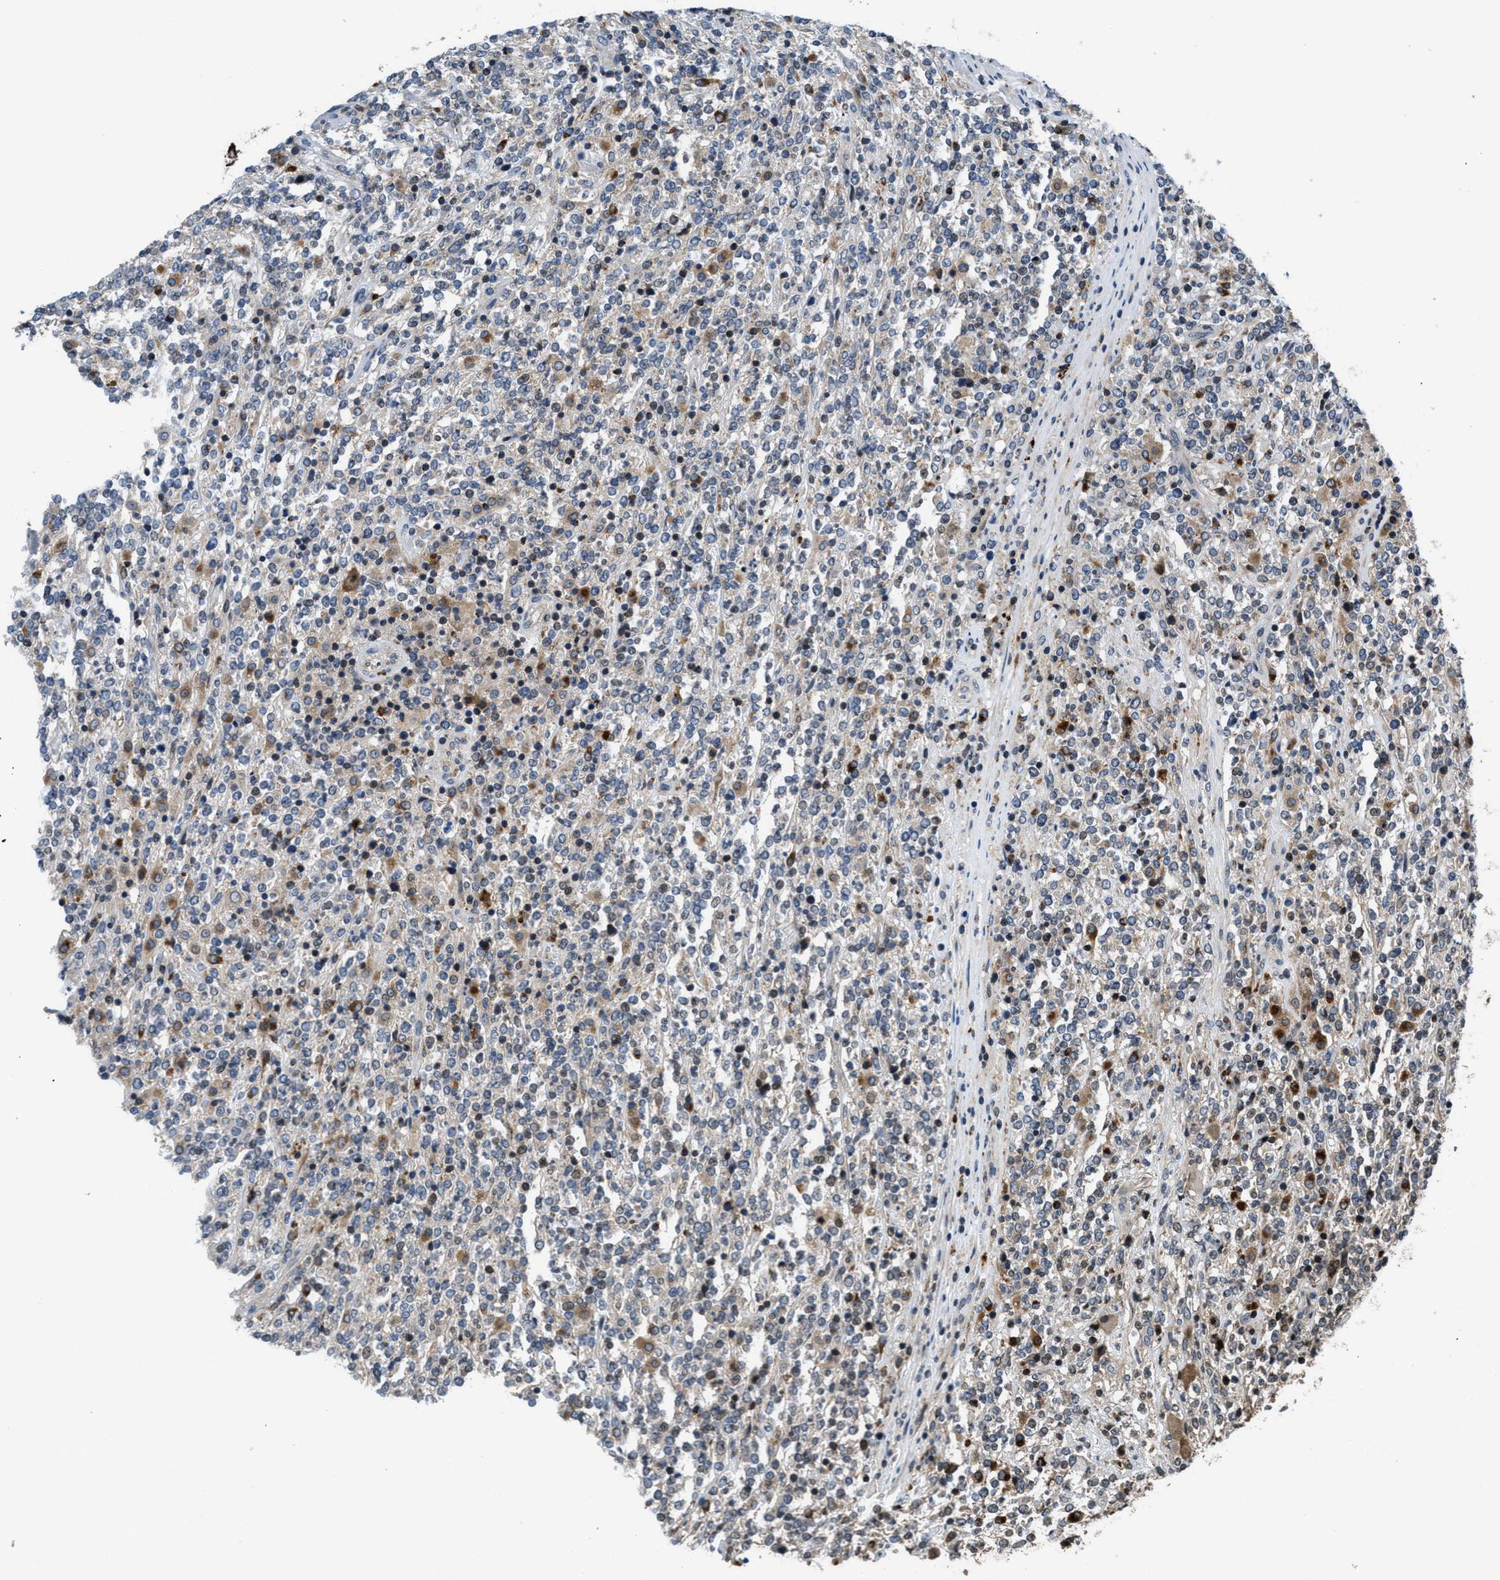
{"staining": {"intensity": "negative", "quantity": "none", "location": "none"}, "tissue": "lymphoma", "cell_type": "Tumor cells", "image_type": "cancer", "snomed": [{"axis": "morphology", "description": "Malignant lymphoma, non-Hodgkin's type, High grade"}, {"axis": "topography", "description": "Soft tissue"}], "caption": "Immunohistochemistry (IHC) histopathology image of human malignant lymphoma, non-Hodgkin's type (high-grade) stained for a protein (brown), which displays no staining in tumor cells.", "gene": "CTBS", "patient": {"sex": "male", "age": 18}}